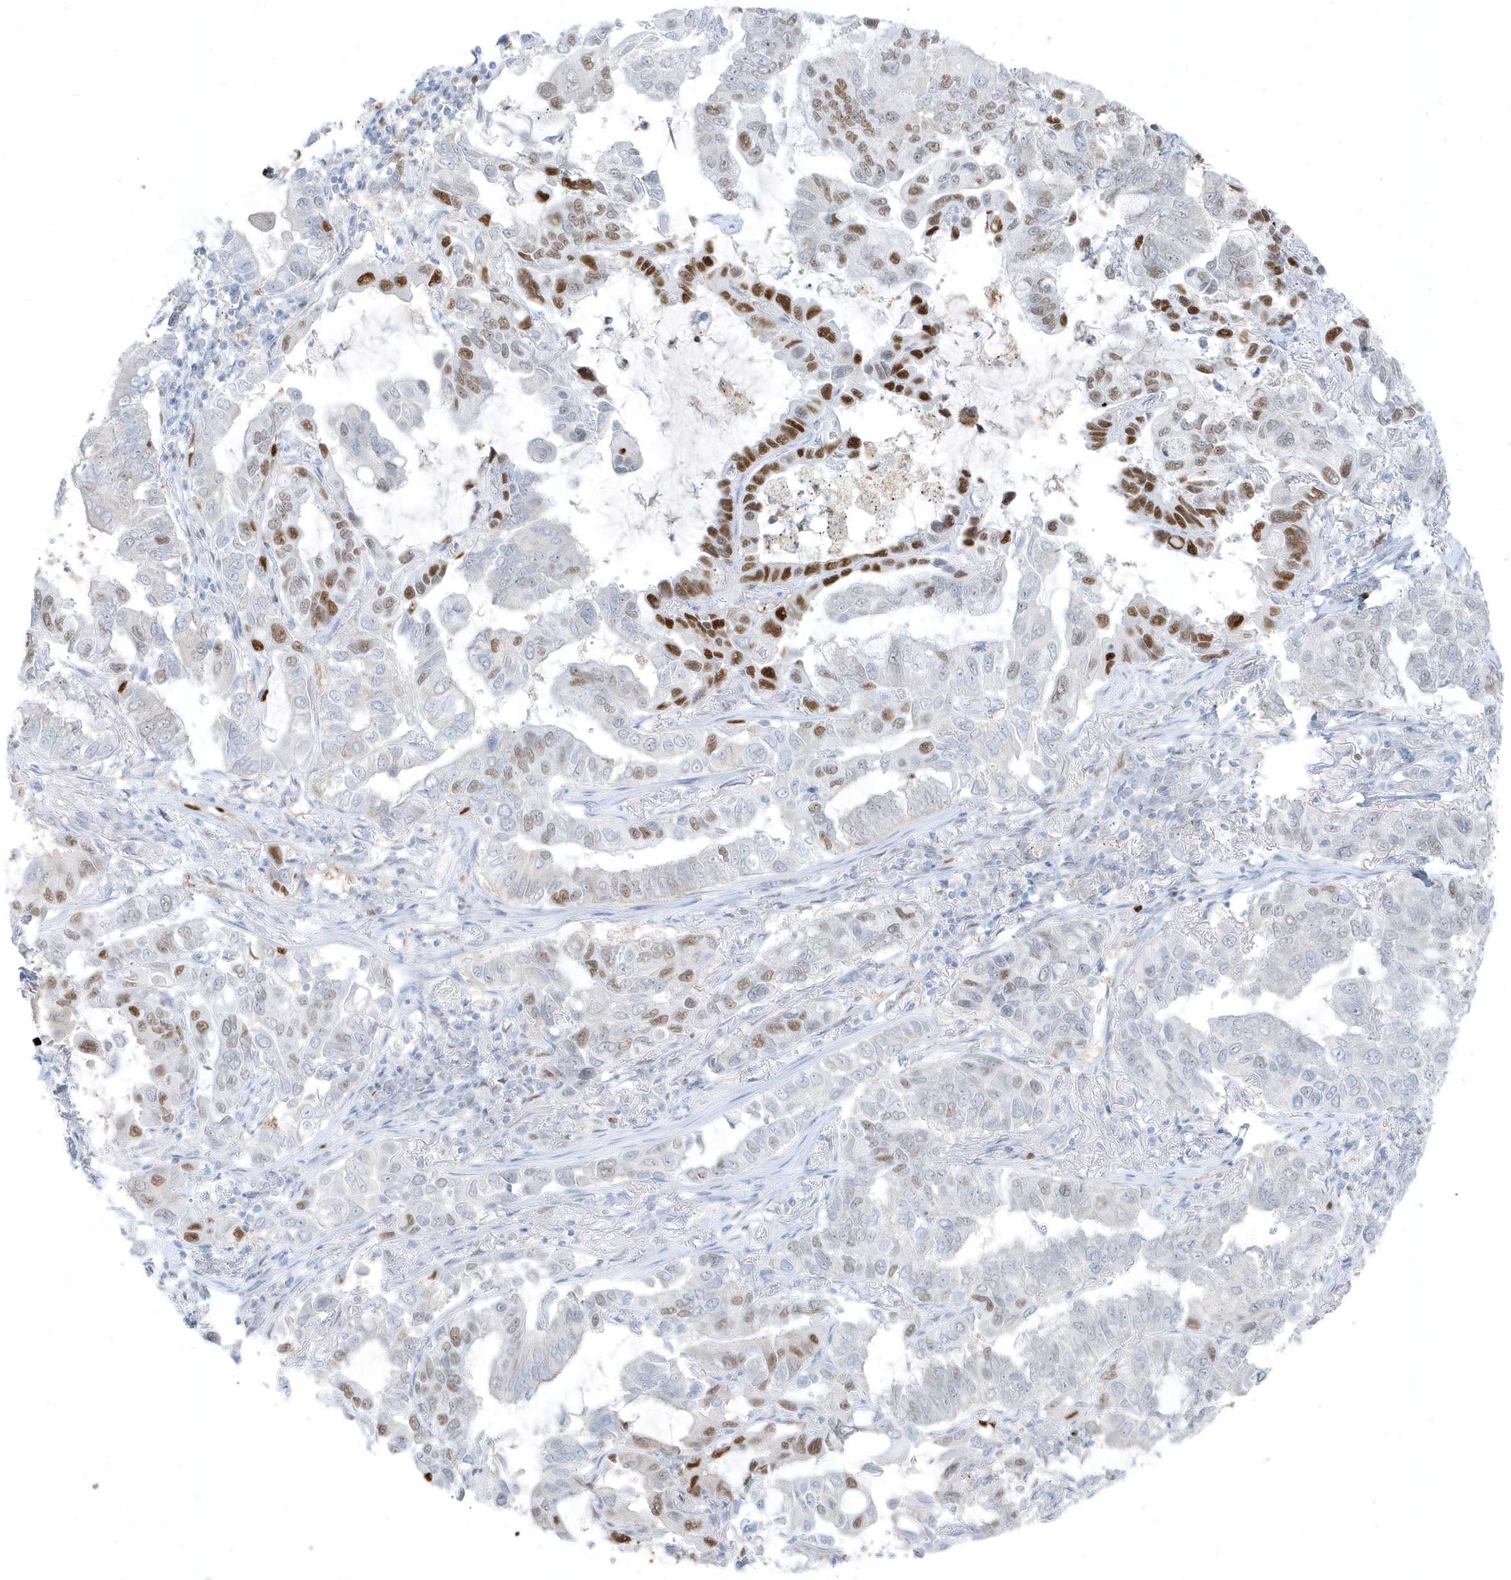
{"staining": {"intensity": "moderate", "quantity": "25%-75%", "location": "nuclear"}, "tissue": "lung cancer", "cell_type": "Tumor cells", "image_type": "cancer", "snomed": [{"axis": "morphology", "description": "Adenocarcinoma, NOS"}, {"axis": "topography", "description": "Lung"}], "caption": "Immunohistochemistry histopathology image of neoplastic tissue: adenocarcinoma (lung) stained using IHC exhibits medium levels of moderate protein expression localized specifically in the nuclear of tumor cells, appearing as a nuclear brown color.", "gene": "SMIM34", "patient": {"sex": "male", "age": 64}}